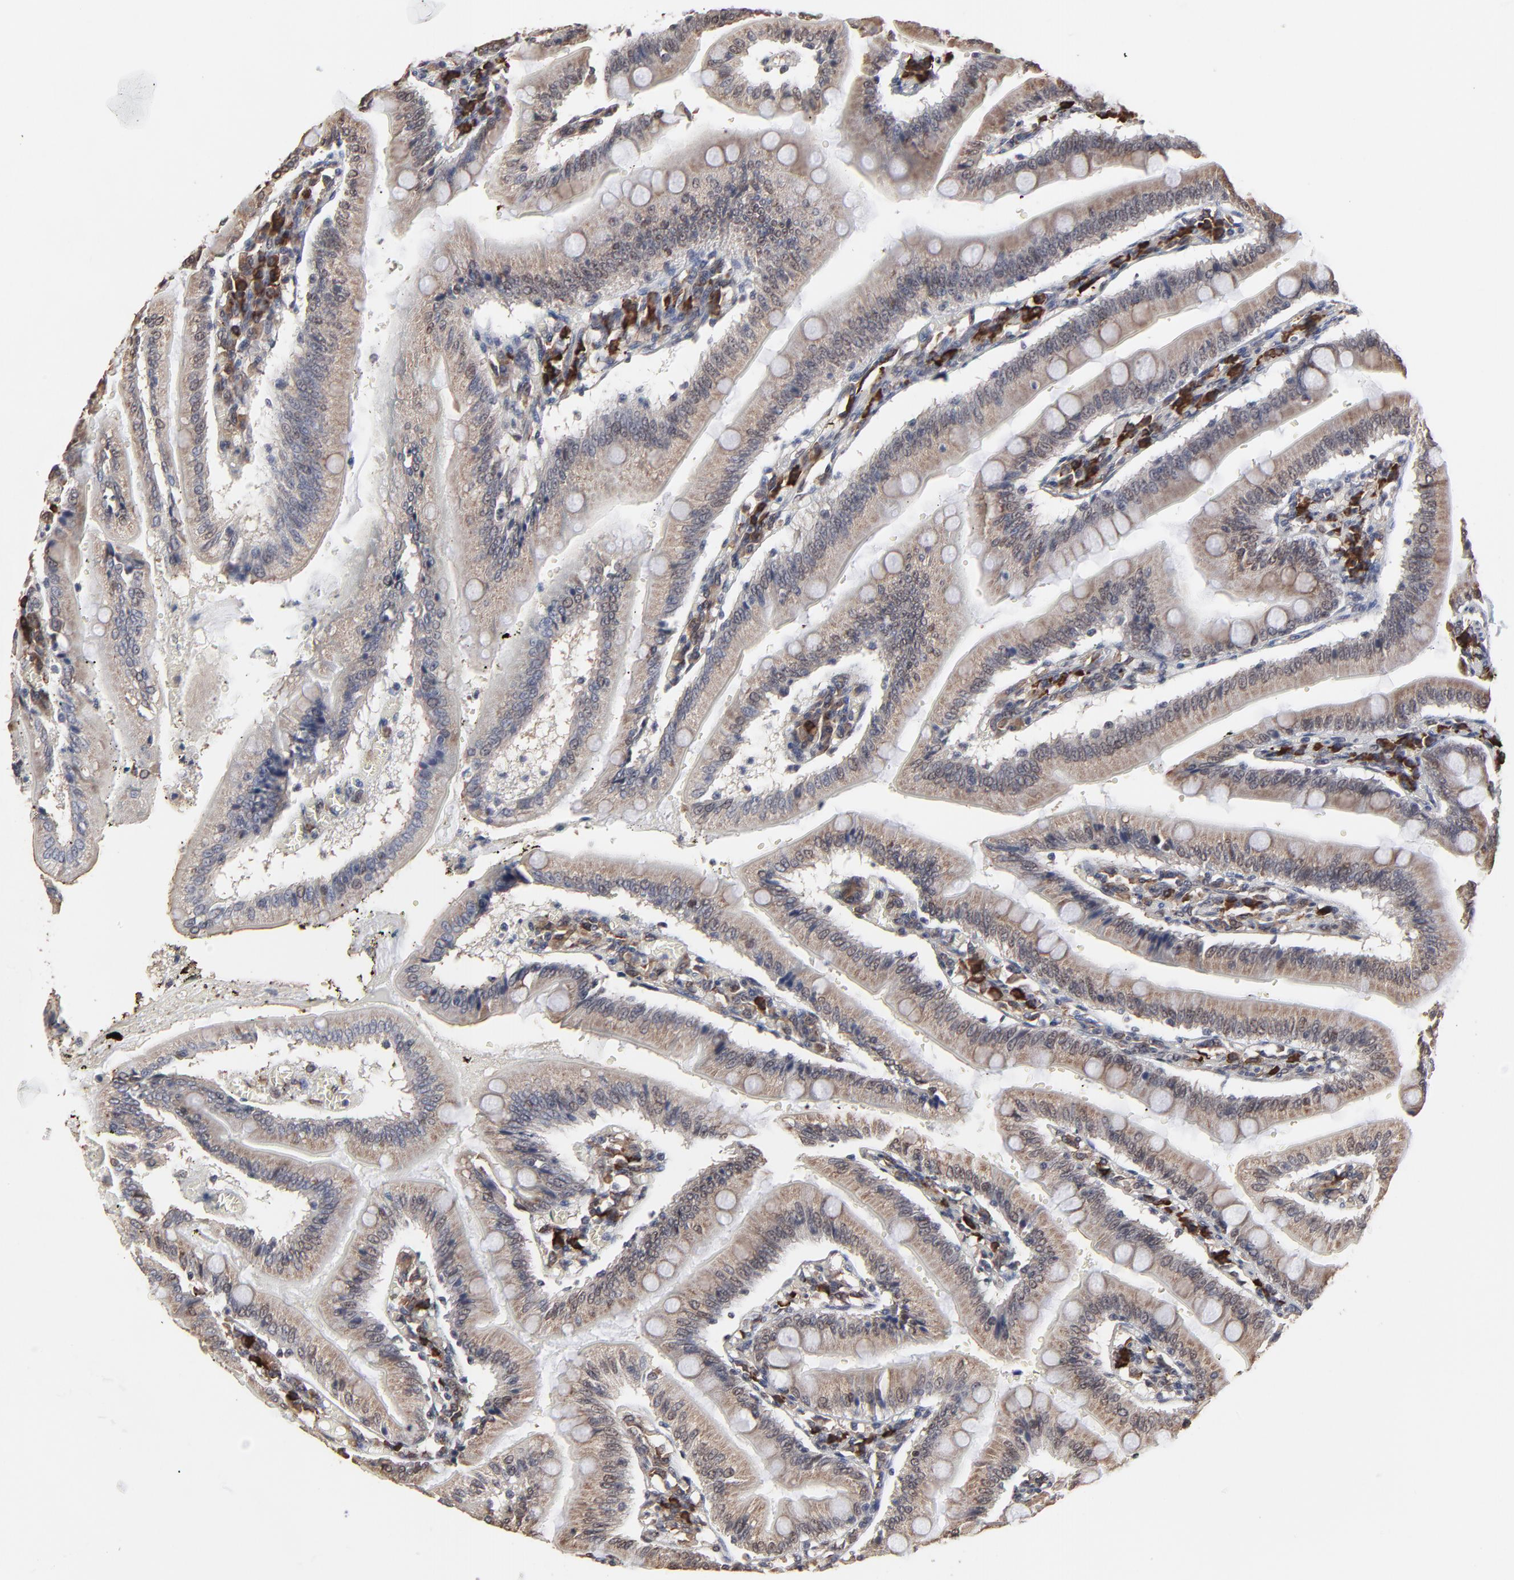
{"staining": {"intensity": "moderate", "quantity": ">75%", "location": "cytoplasmic/membranous"}, "tissue": "small intestine", "cell_type": "Glandular cells", "image_type": "normal", "snomed": [{"axis": "morphology", "description": "Normal tissue, NOS"}, {"axis": "topography", "description": "Small intestine"}], "caption": "Immunohistochemistry of benign human small intestine exhibits medium levels of moderate cytoplasmic/membranous expression in about >75% of glandular cells.", "gene": "CHM", "patient": {"sex": "male", "age": 71}}